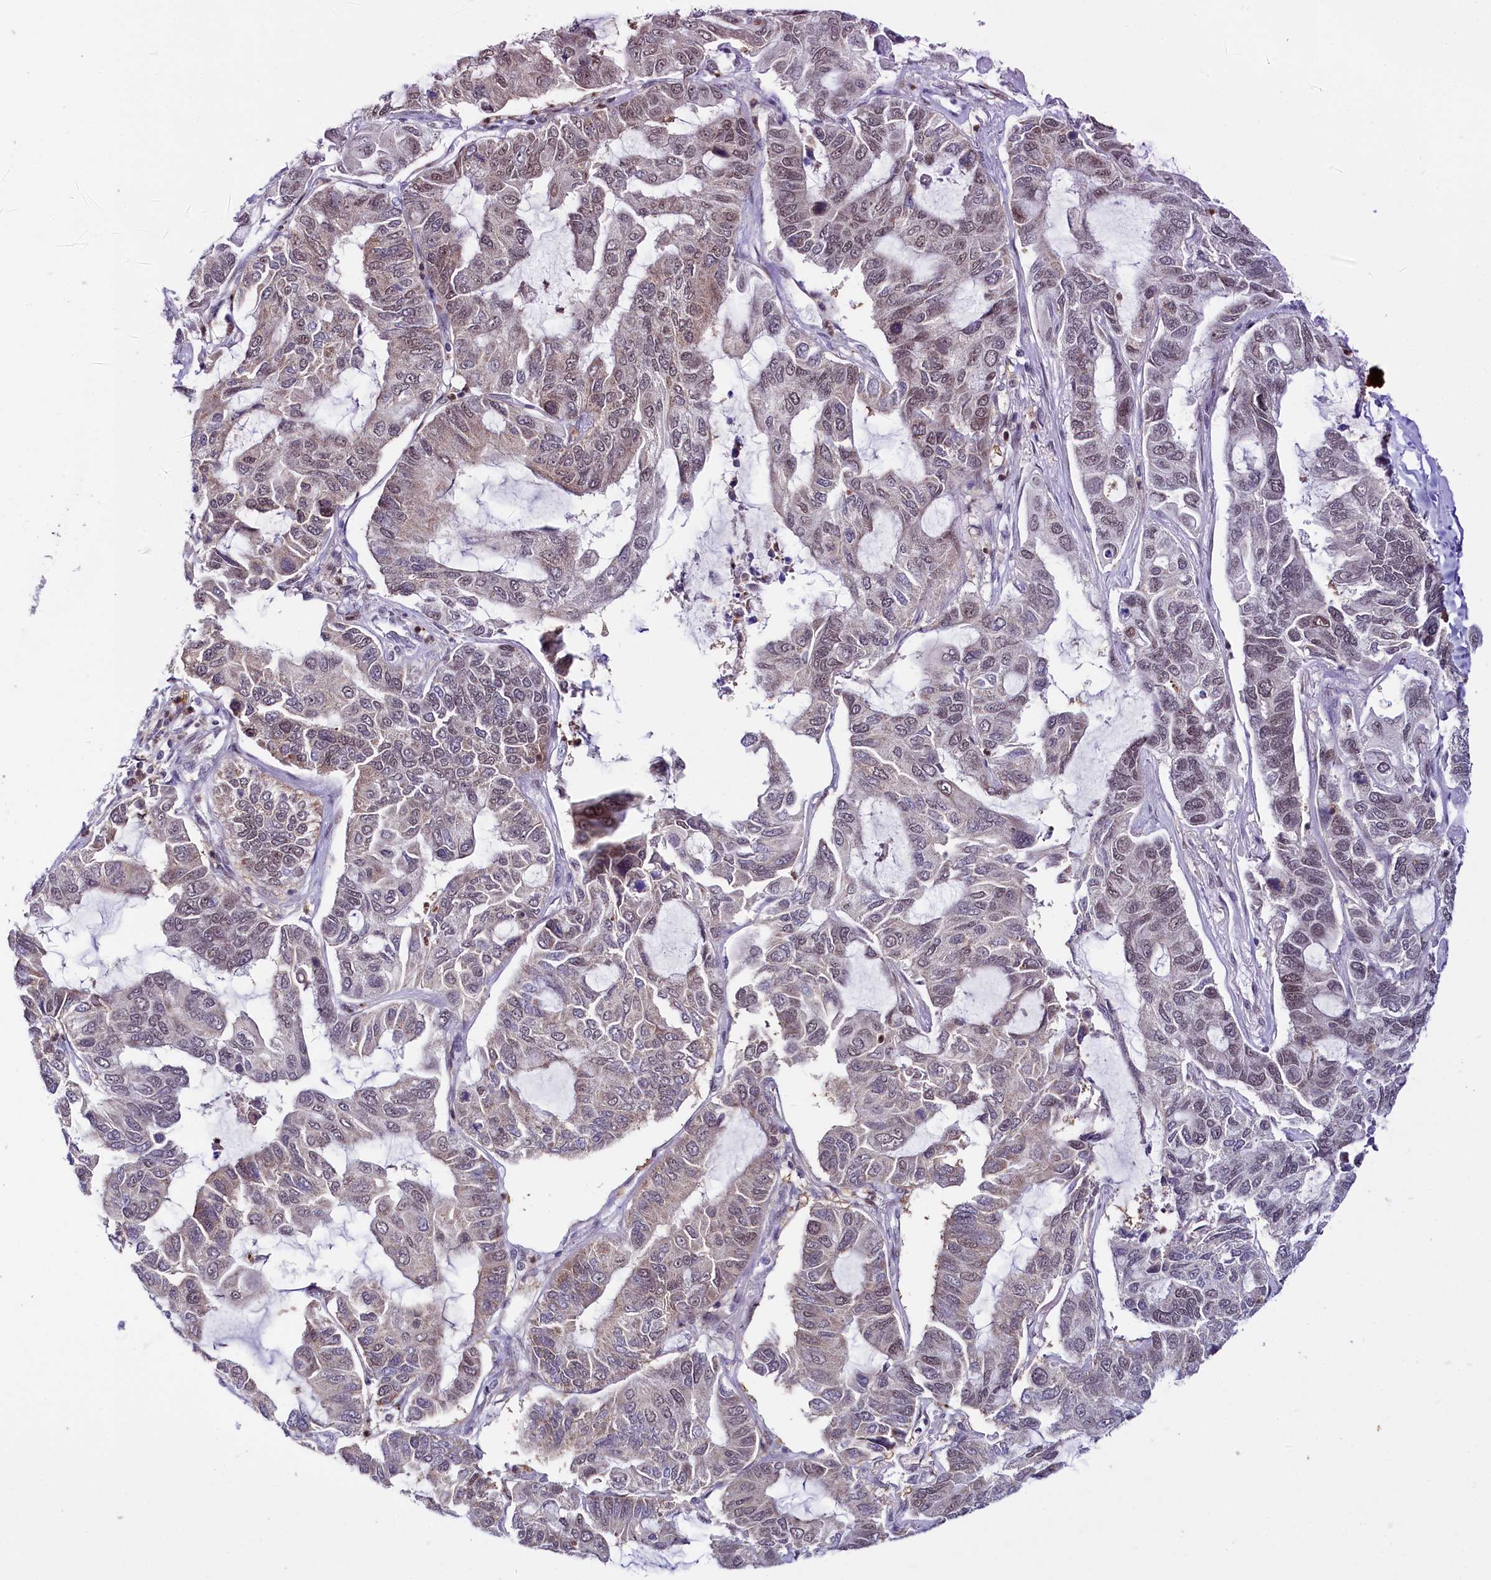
{"staining": {"intensity": "weak", "quantity": "<25%", "location": "nuclear"}, "tissue": "lung cancer", "cell_type": "Tumor cells", "image_type": "cancer", "snomed": [{"axis": "morphology", "description": "Adenocarcinoma, NOS"}, {"axis": "topography", "description": "Lung"}], "caption": "High magnification brightfield microscopy of lung cancer stained with DAB (3,3'-diaminobenzidine) (brown) and counterstained with hematoxylin (blue): tumor cells show no significant positivity. (Brightfield microscopy of DAB IHC at high magnification).", "gene": "SCAF11", "patient": {"sex": "male", "age": 64}}